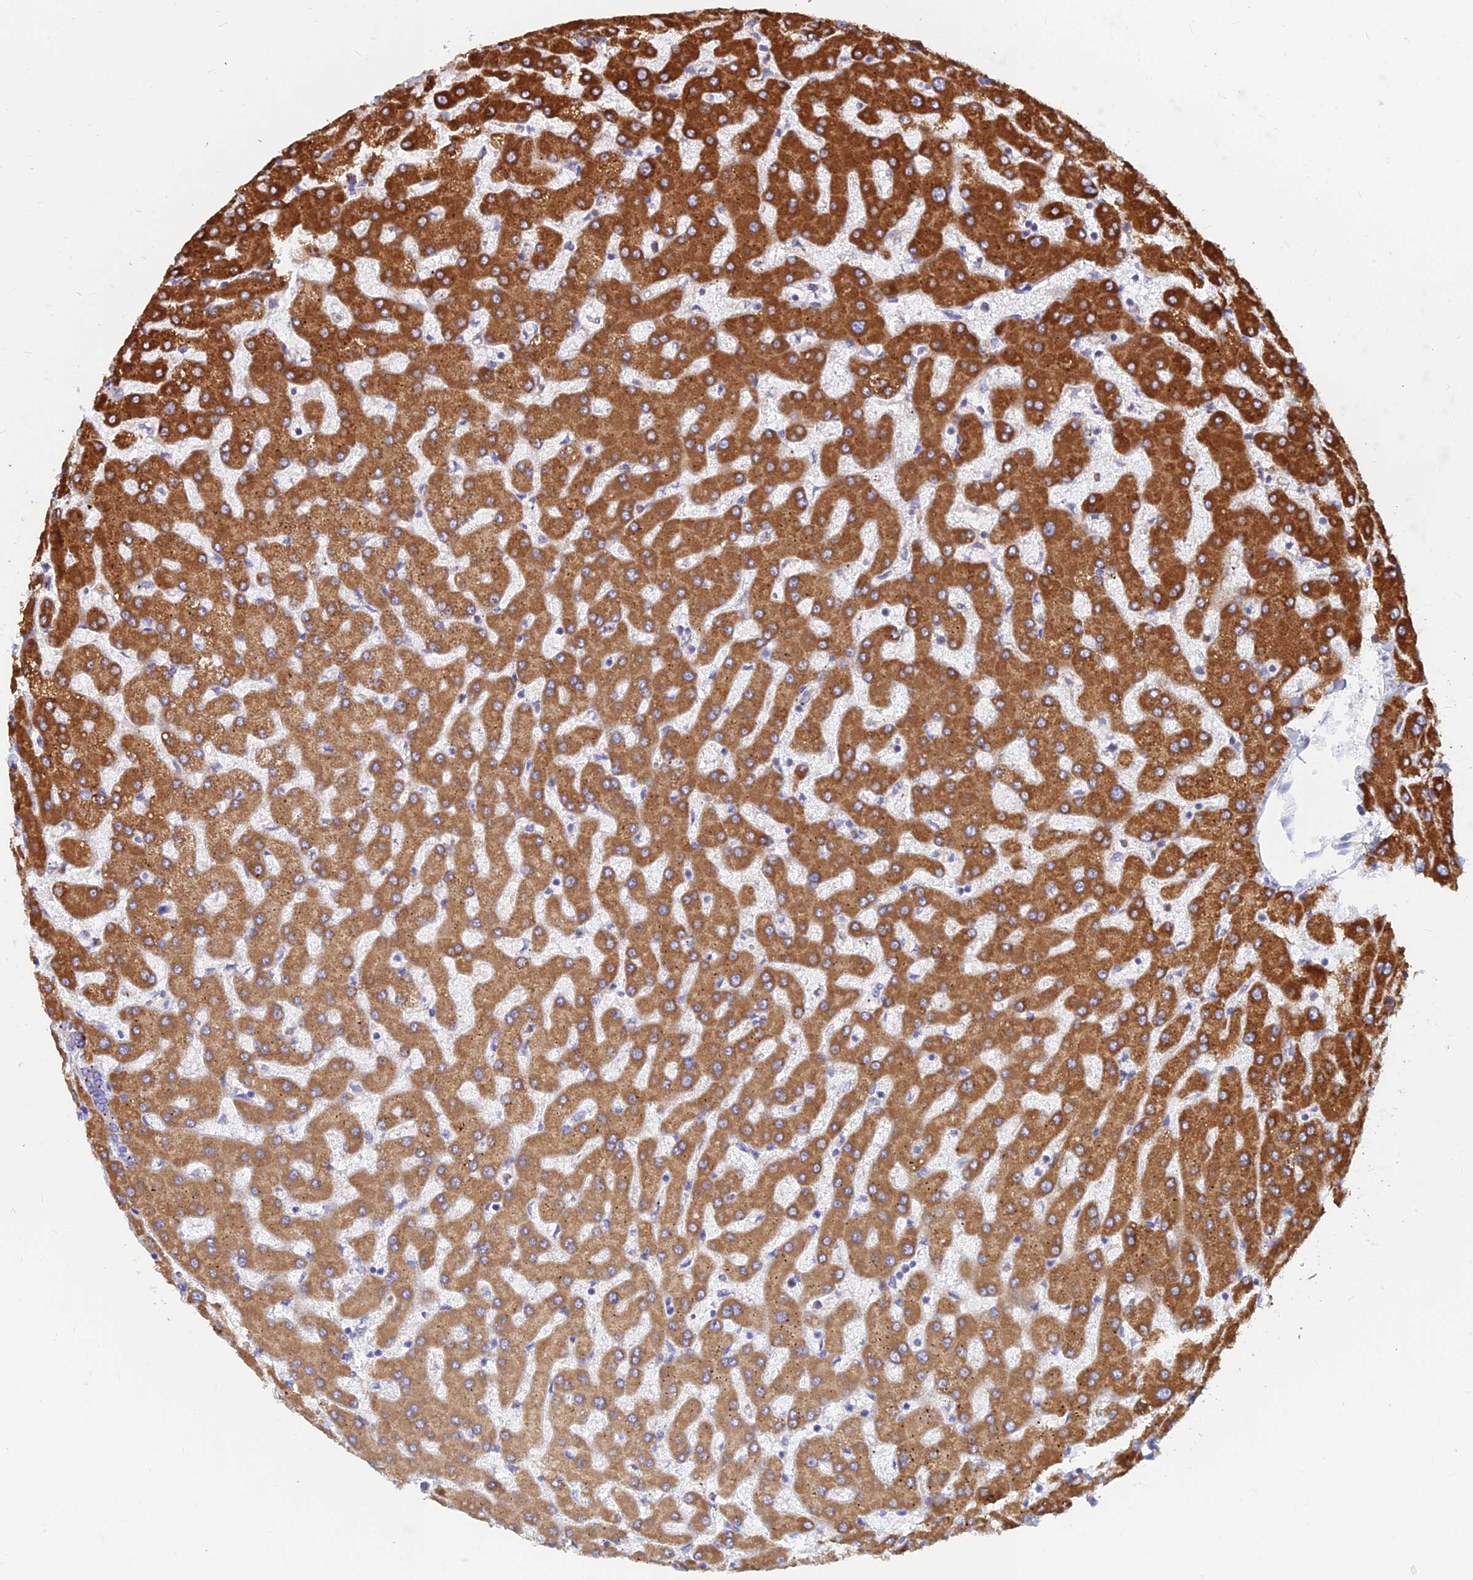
{"staining": {"intensity": "moderate", "quantity": "25%-75%", "location": "cytoplasmic/membranous"}, "tissue": "liver", "cell_type": "Cholangiocytes", "image_type": "normal", "snomed": [{"axis": "morphology", "description": "Normal tissue, NOS"}, {"axis": "topography", "description": "Liver"}], "caption": "Cholangiocytes display medium levels of moderate cytoplasmic/membranous positivity in approximately 25%-75% of cells in normal human liver.", "gene": "CCT6A", "patient": {"sex": "female", "age": 63}}